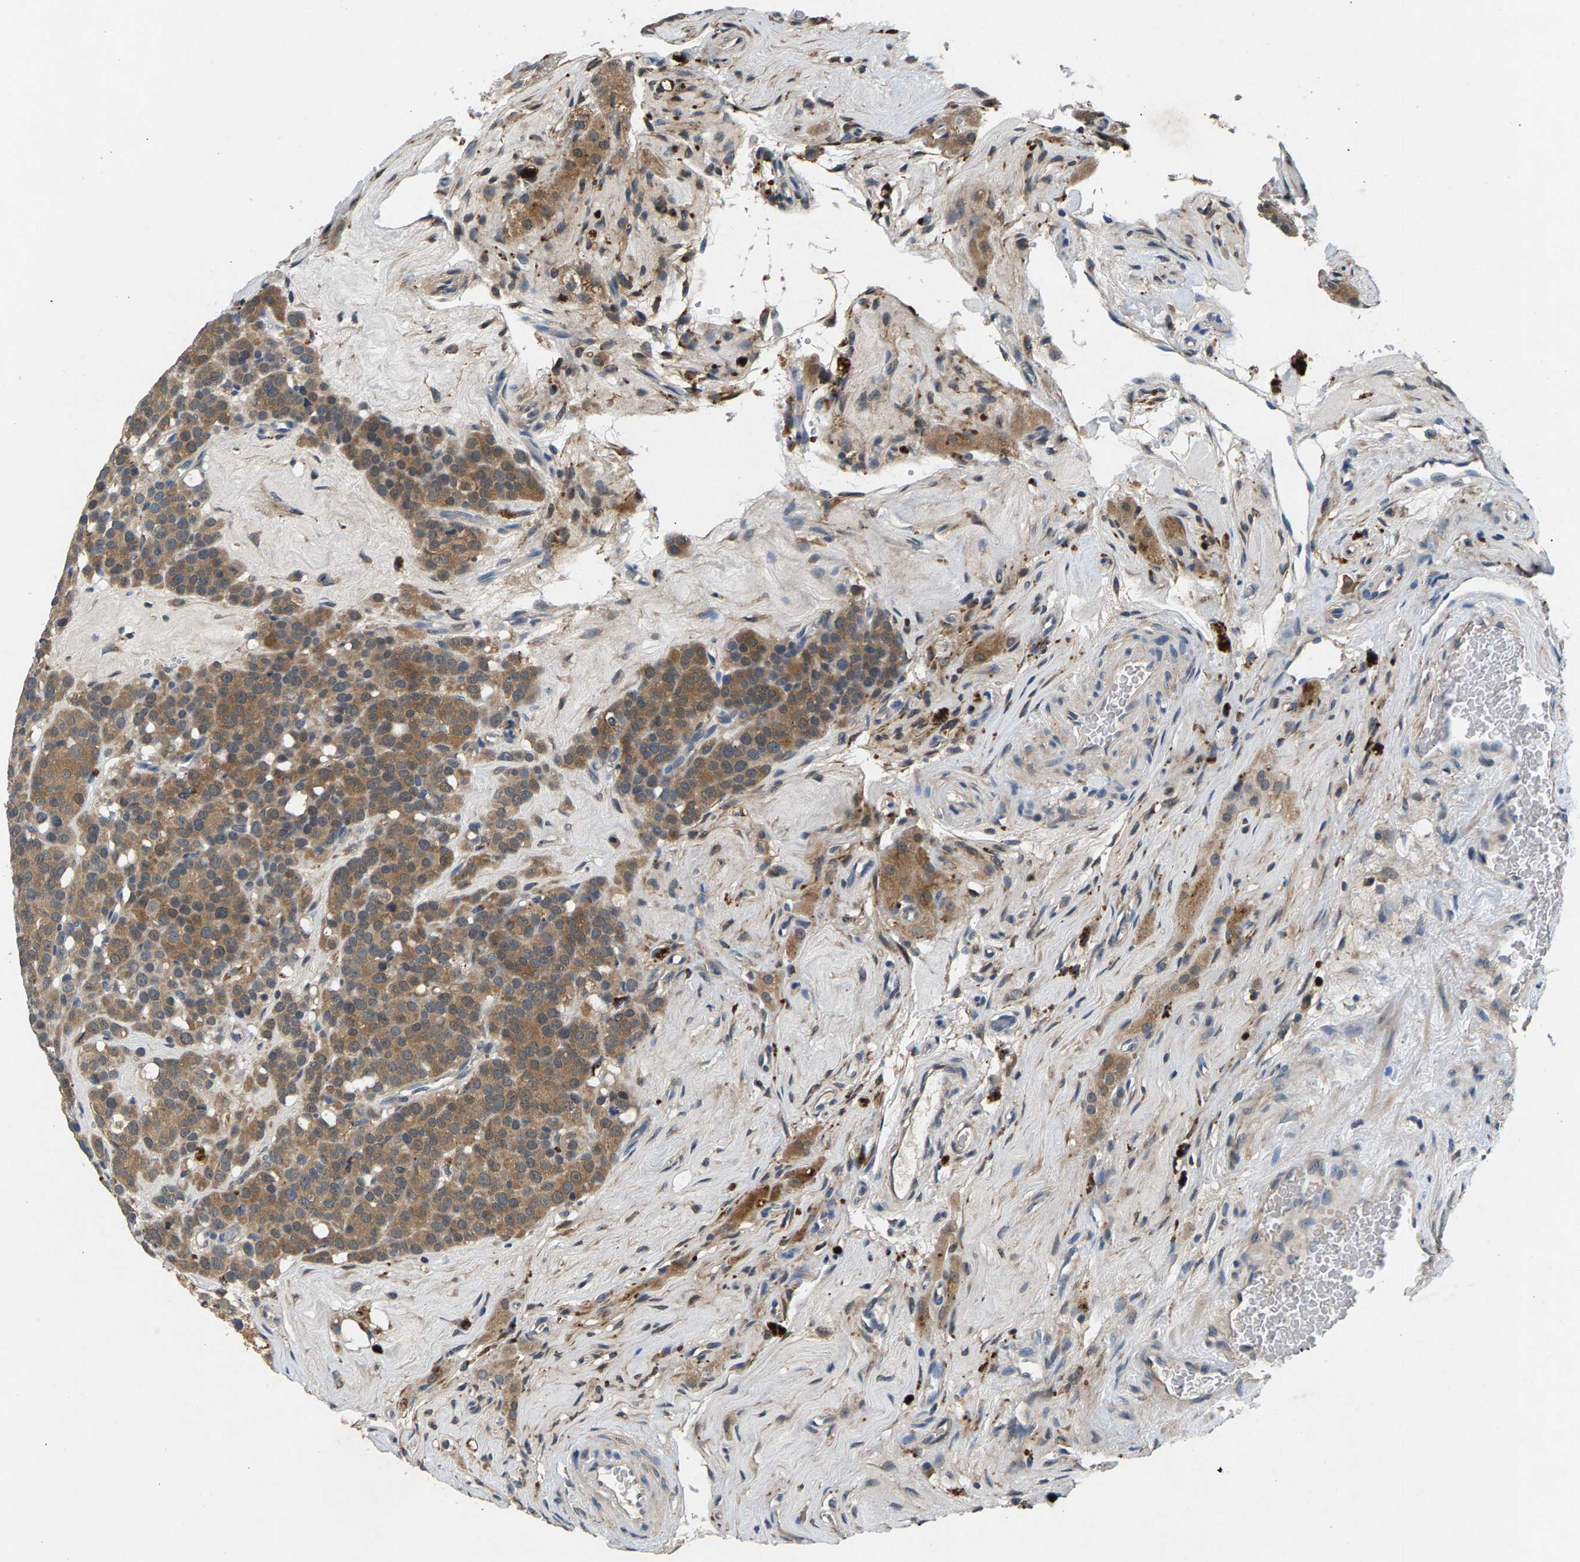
{"staining": {"intensity": "moderate", "quantity": ">75%", "location": "cytoplasmic/membranous"}, "tissue": "testis cancer", "cell_type": "Tumor cells", "image_type": "cancer", "snomed": [{"axis": "morphology", "description": "Seminoma, NOS"}, {"axis": "topography", "description": "Testis"}], "caption": "This image shows testis cancer (seminoma) stained with IHC to label a protein in brown. The cytoplasmic/membranous of tumor cells show moderate positivity for the protein. Nuclei are counter-stained blue.", "gene": "NT5C", "patient": {"sex": "male", "age": 71}}